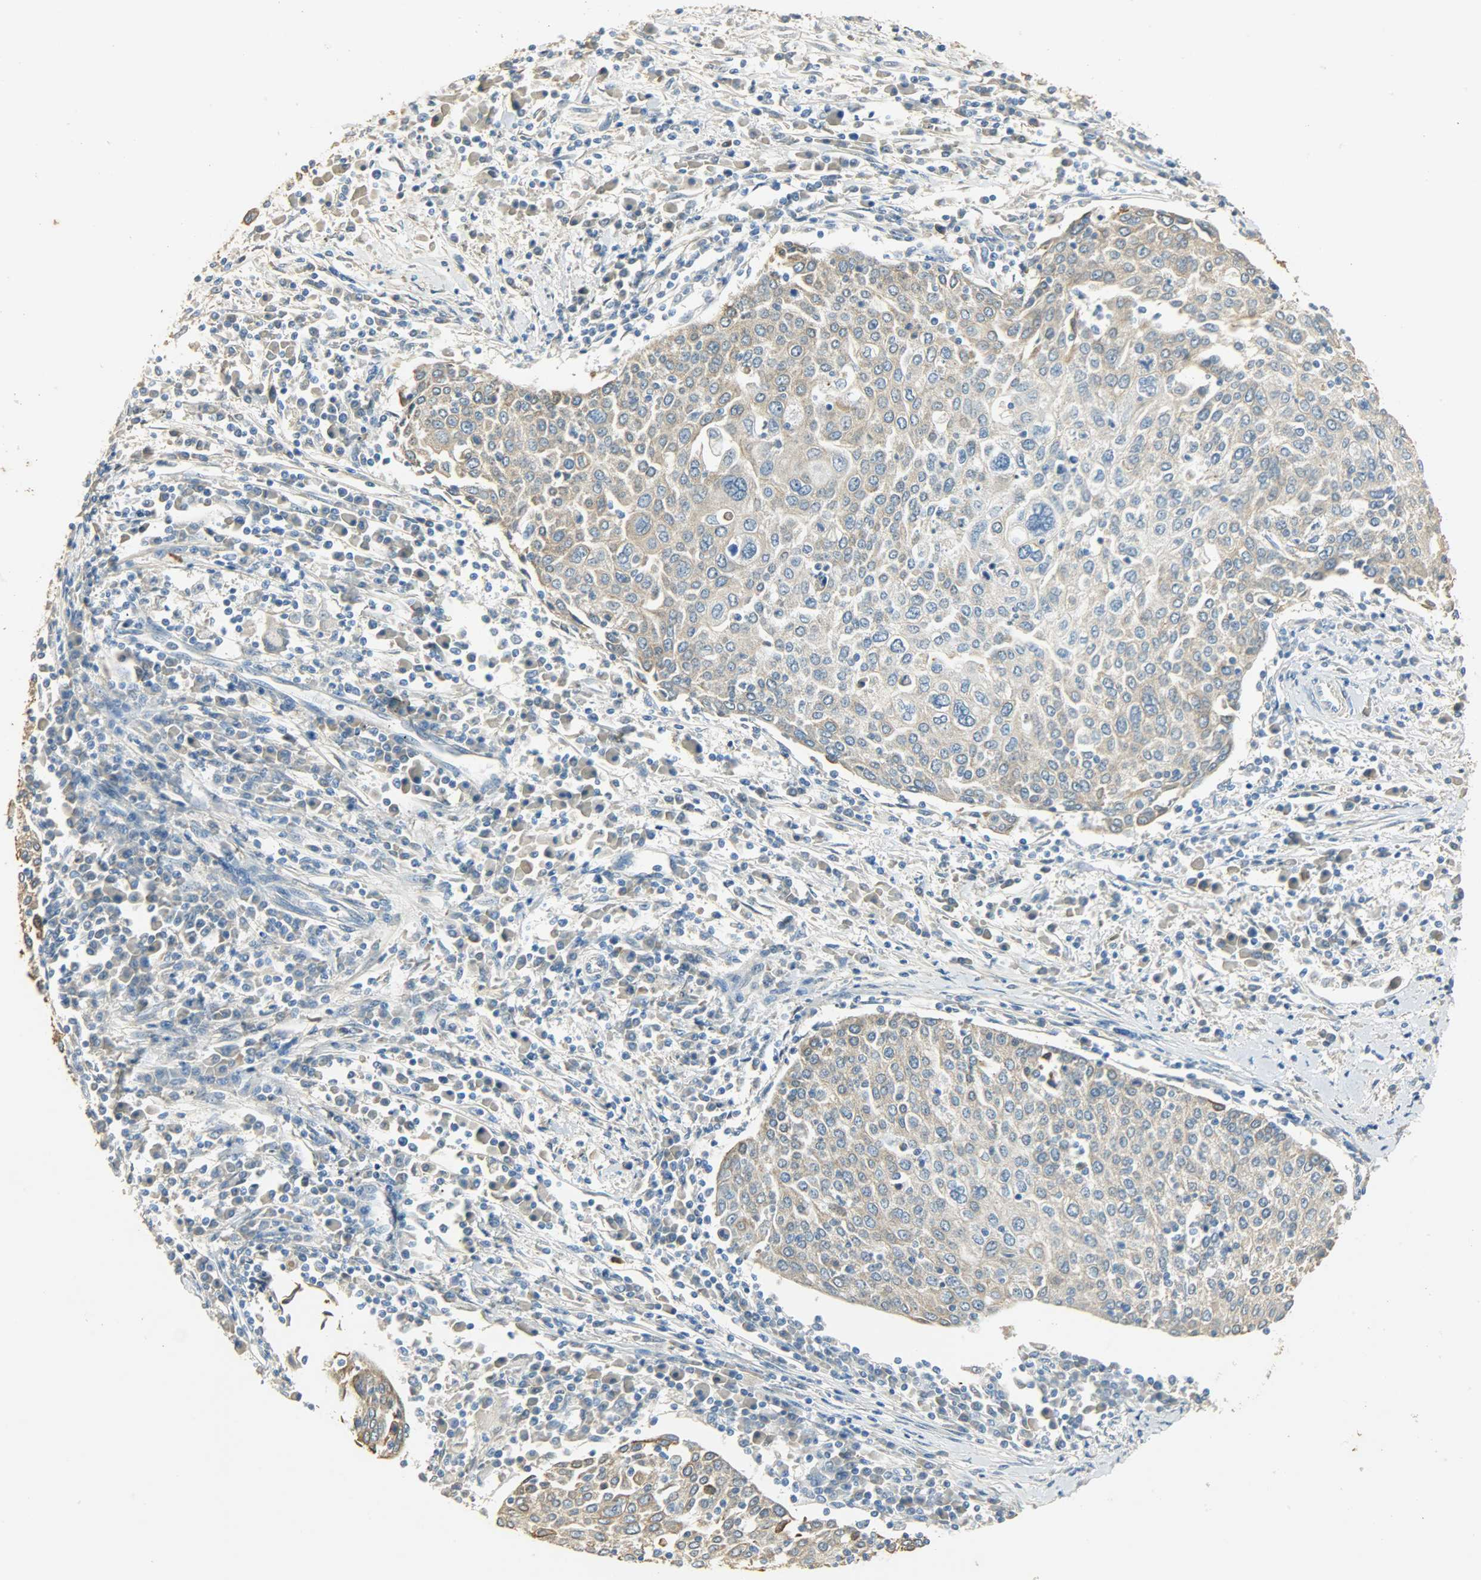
{"staining": {"intensity": "moderate", "quantity": "25%-75%", "location": "cytoplasmic/membranous"}, "tissue": "cervical cancer", "cell_type": "Tumor cells", "image_type": "cancer", "snomed": [{"axis": "morphology", "description": "Squamous cell carcinoma, NOS"}, {"axis": "topography", "description": "Cervix"}], "caption": "Brown immunohistochemical staining in cervical squamous cell carcinoma displays moderate cytoplasmic/membranous positivity in approximately 25%-75% of tumor cells.", "gene": "USP13", "patient": {"sex": "female", "age": 40}}